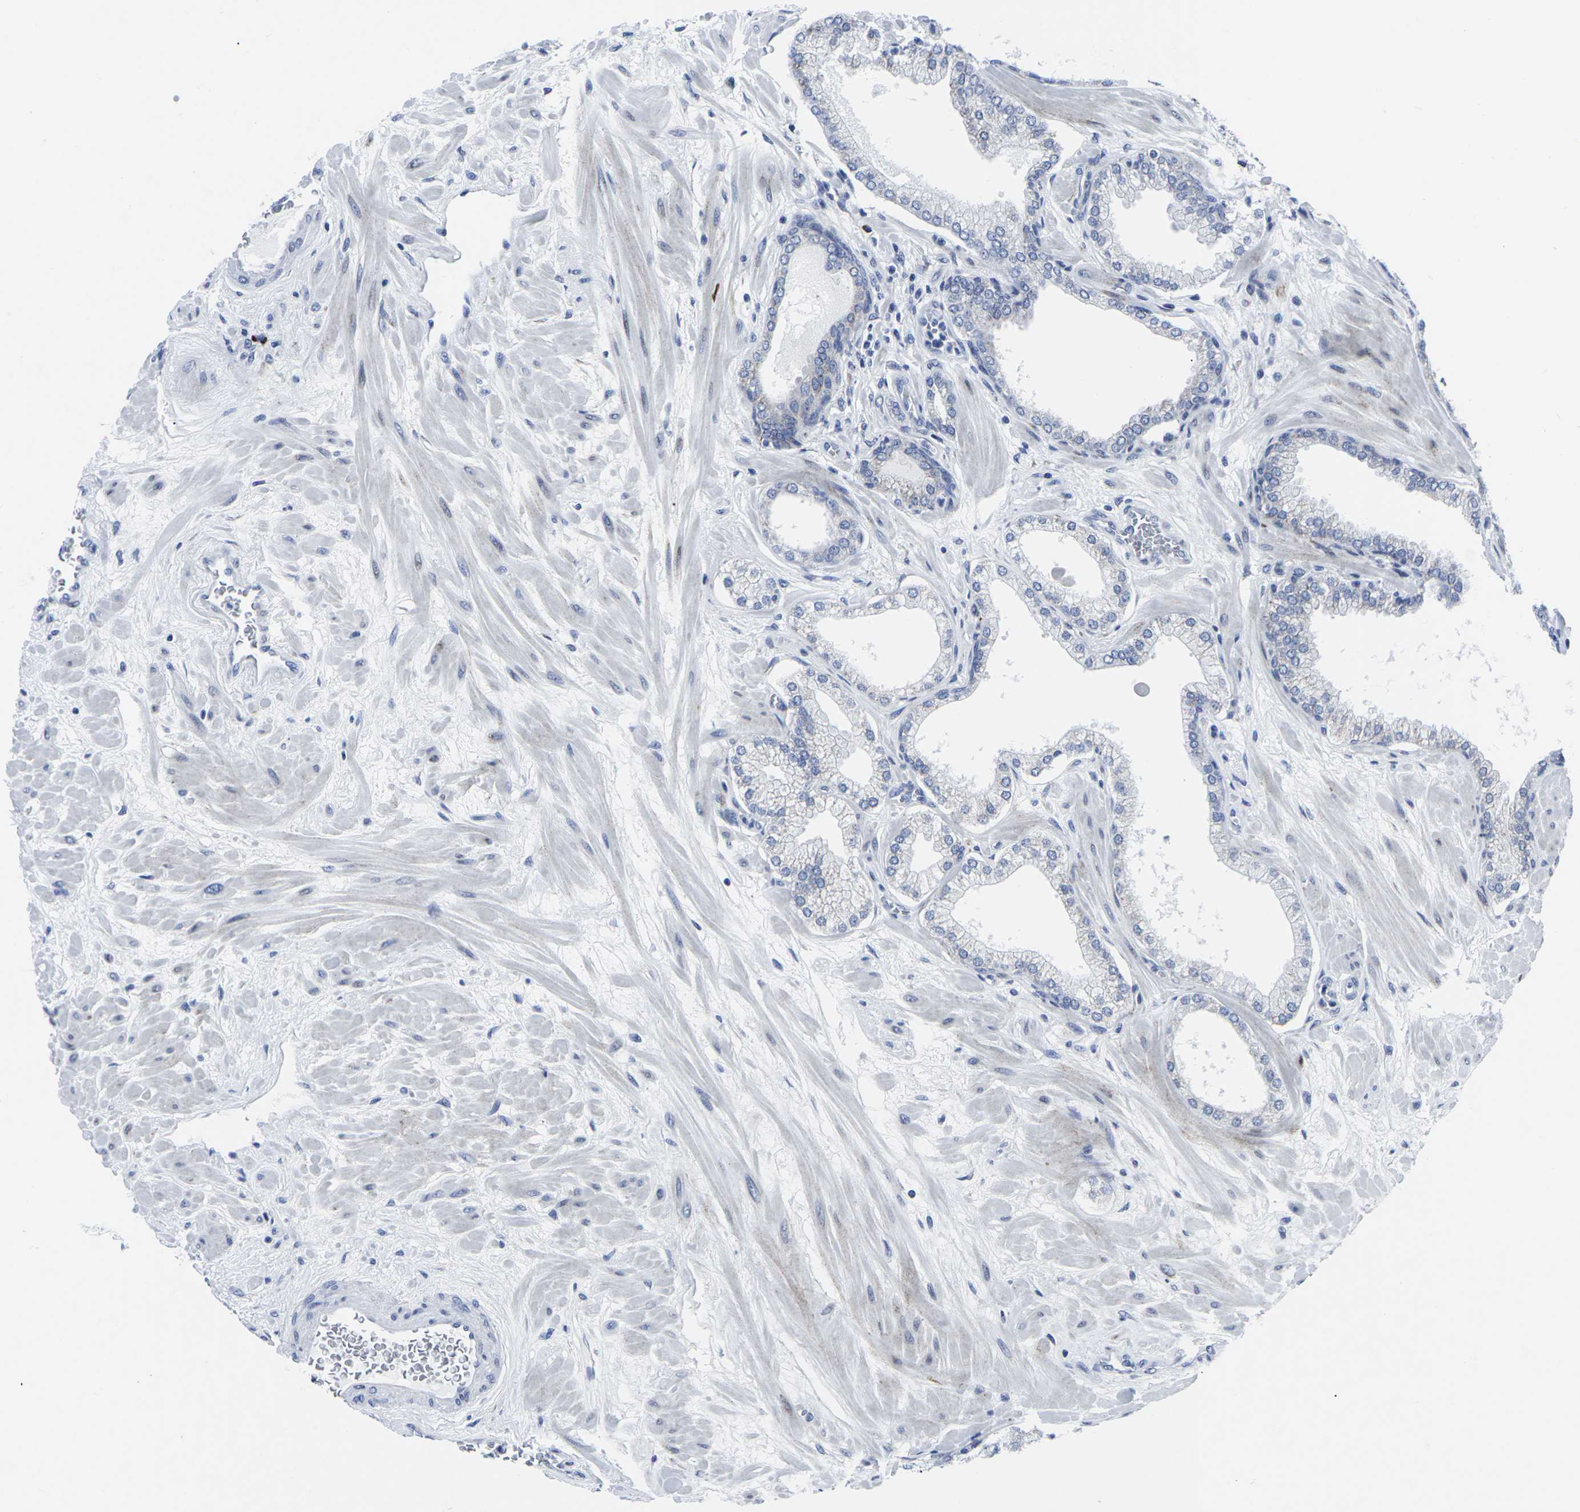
{"staining": {"intensity": "negative", "quantity": "none", "location": "none"}, "tissue": "prostate", "cell_type": "Glandular cells", "image_type": "normal", "snomed": [{"axis": "morphology", "description": "Normal tissue, NOS"}, {"axis": "morphology", "description": "Urothelial carcinoma, Low grade"}, {"axis": "topography", "description": "Urinary bladder"}, {"axis": "topography", "description": "Prostate"}], "caption": "There is no significant positivity in glandular cells of prostate. (Immunohistochemistry, brightfield microscopy, high magnification).", "gene": "RPN1", "patient": {"sex": "male", "age": 60}}